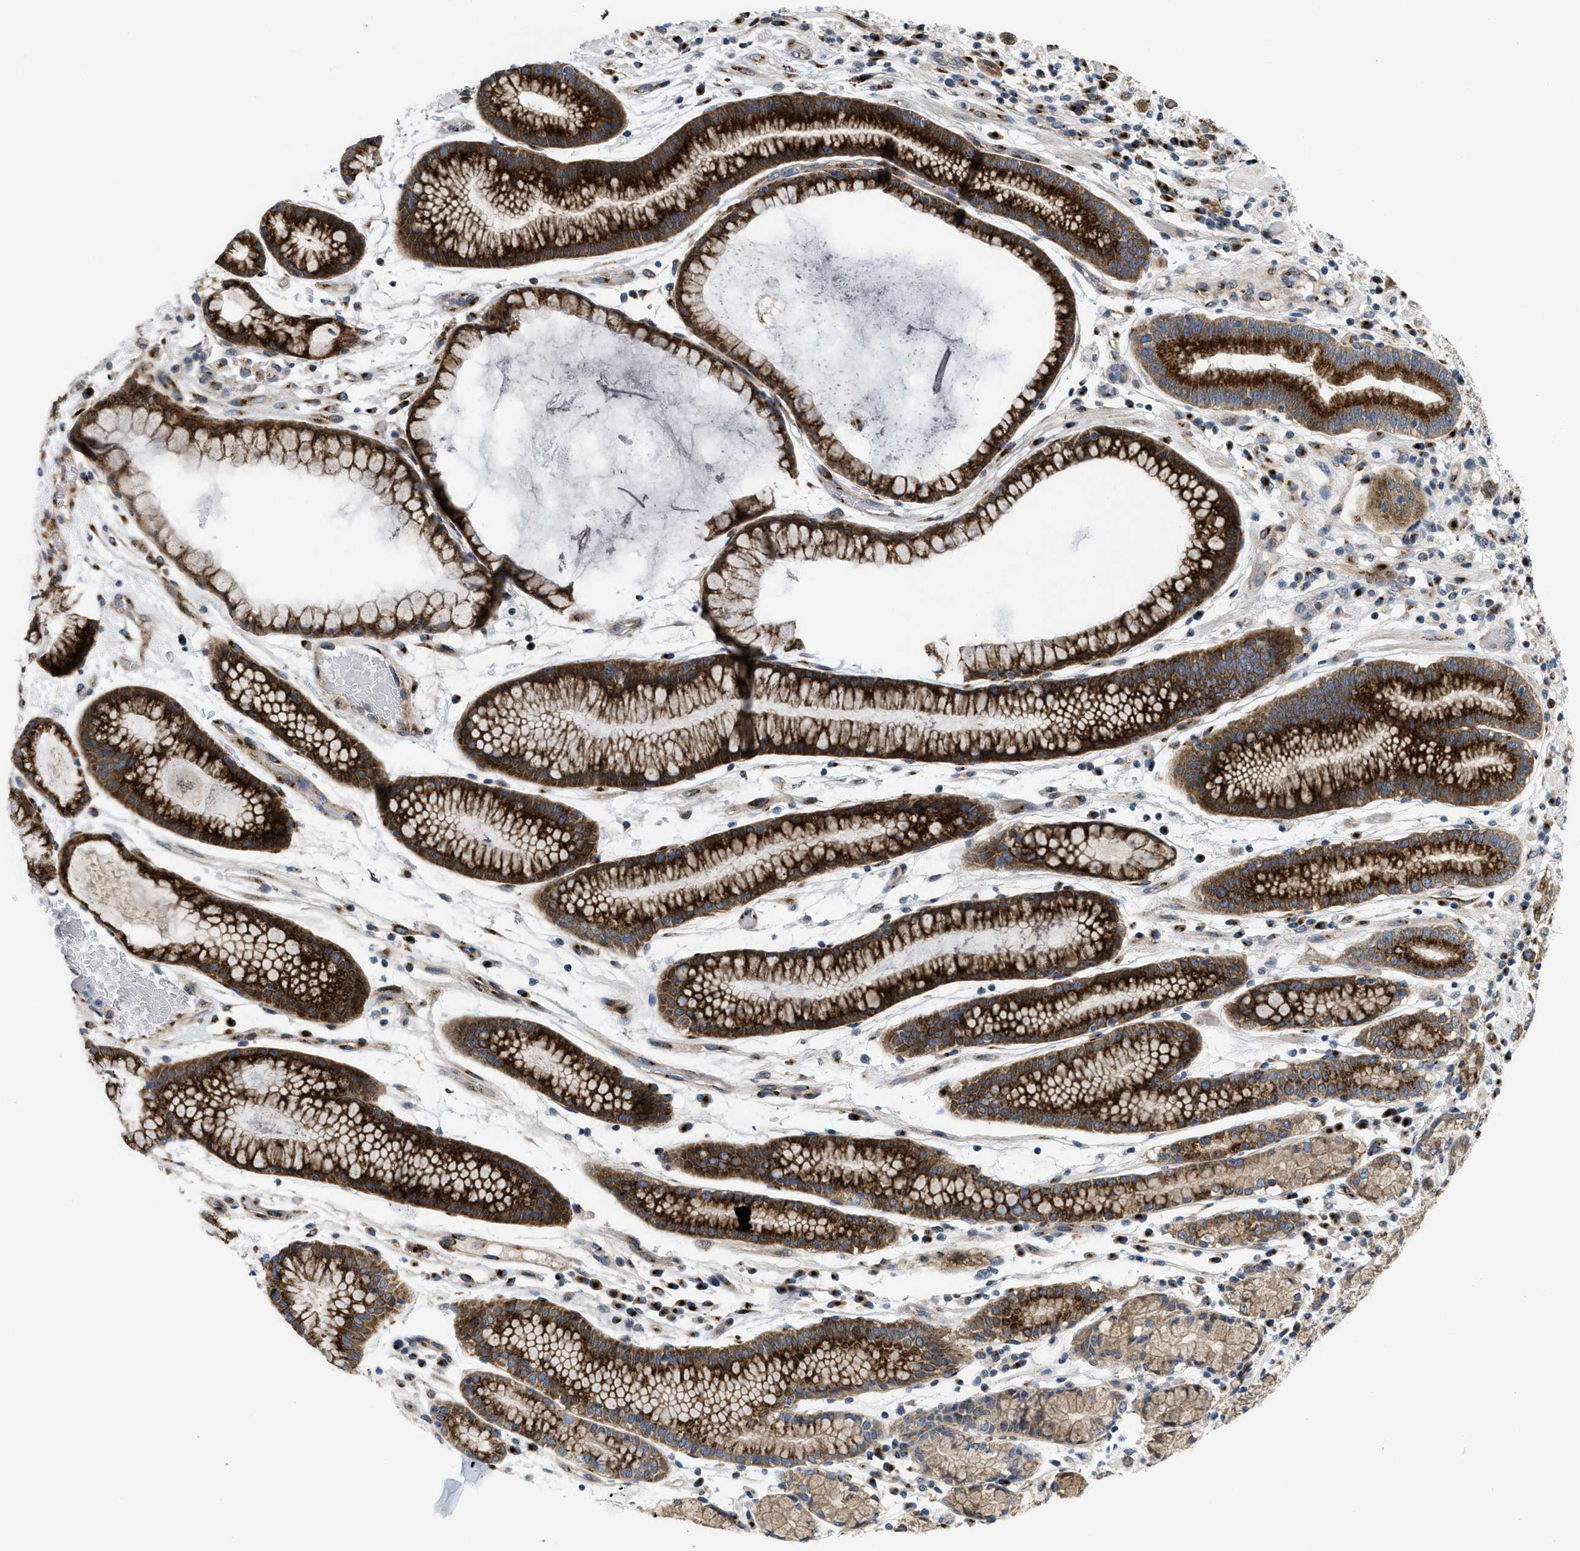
{"staining": {"intensity": "strong", "quantity": ">75%", "location": "cytoplasmic/membranous"}, "tissue": "stomach cancer", "cell_type": "Tumor cells", "image_type": "cancer", "snomed": [{"axis": "morphology", "description": "Adenocarcinoma, NOS"}, {"axis": "topography", "description": "Stomach, lower"}], "caption": "This histopathology image shows stomach cancer (adenocarcinoma) stained with immunohistochemistry to label a protein in brown. The cytoplasmic/membranous of tumor cells show strong positivity for the protein. Nuclei are counter-stained blue.", "gene": "ZNF70", "patient": {"sex": "male", "age": 88}}